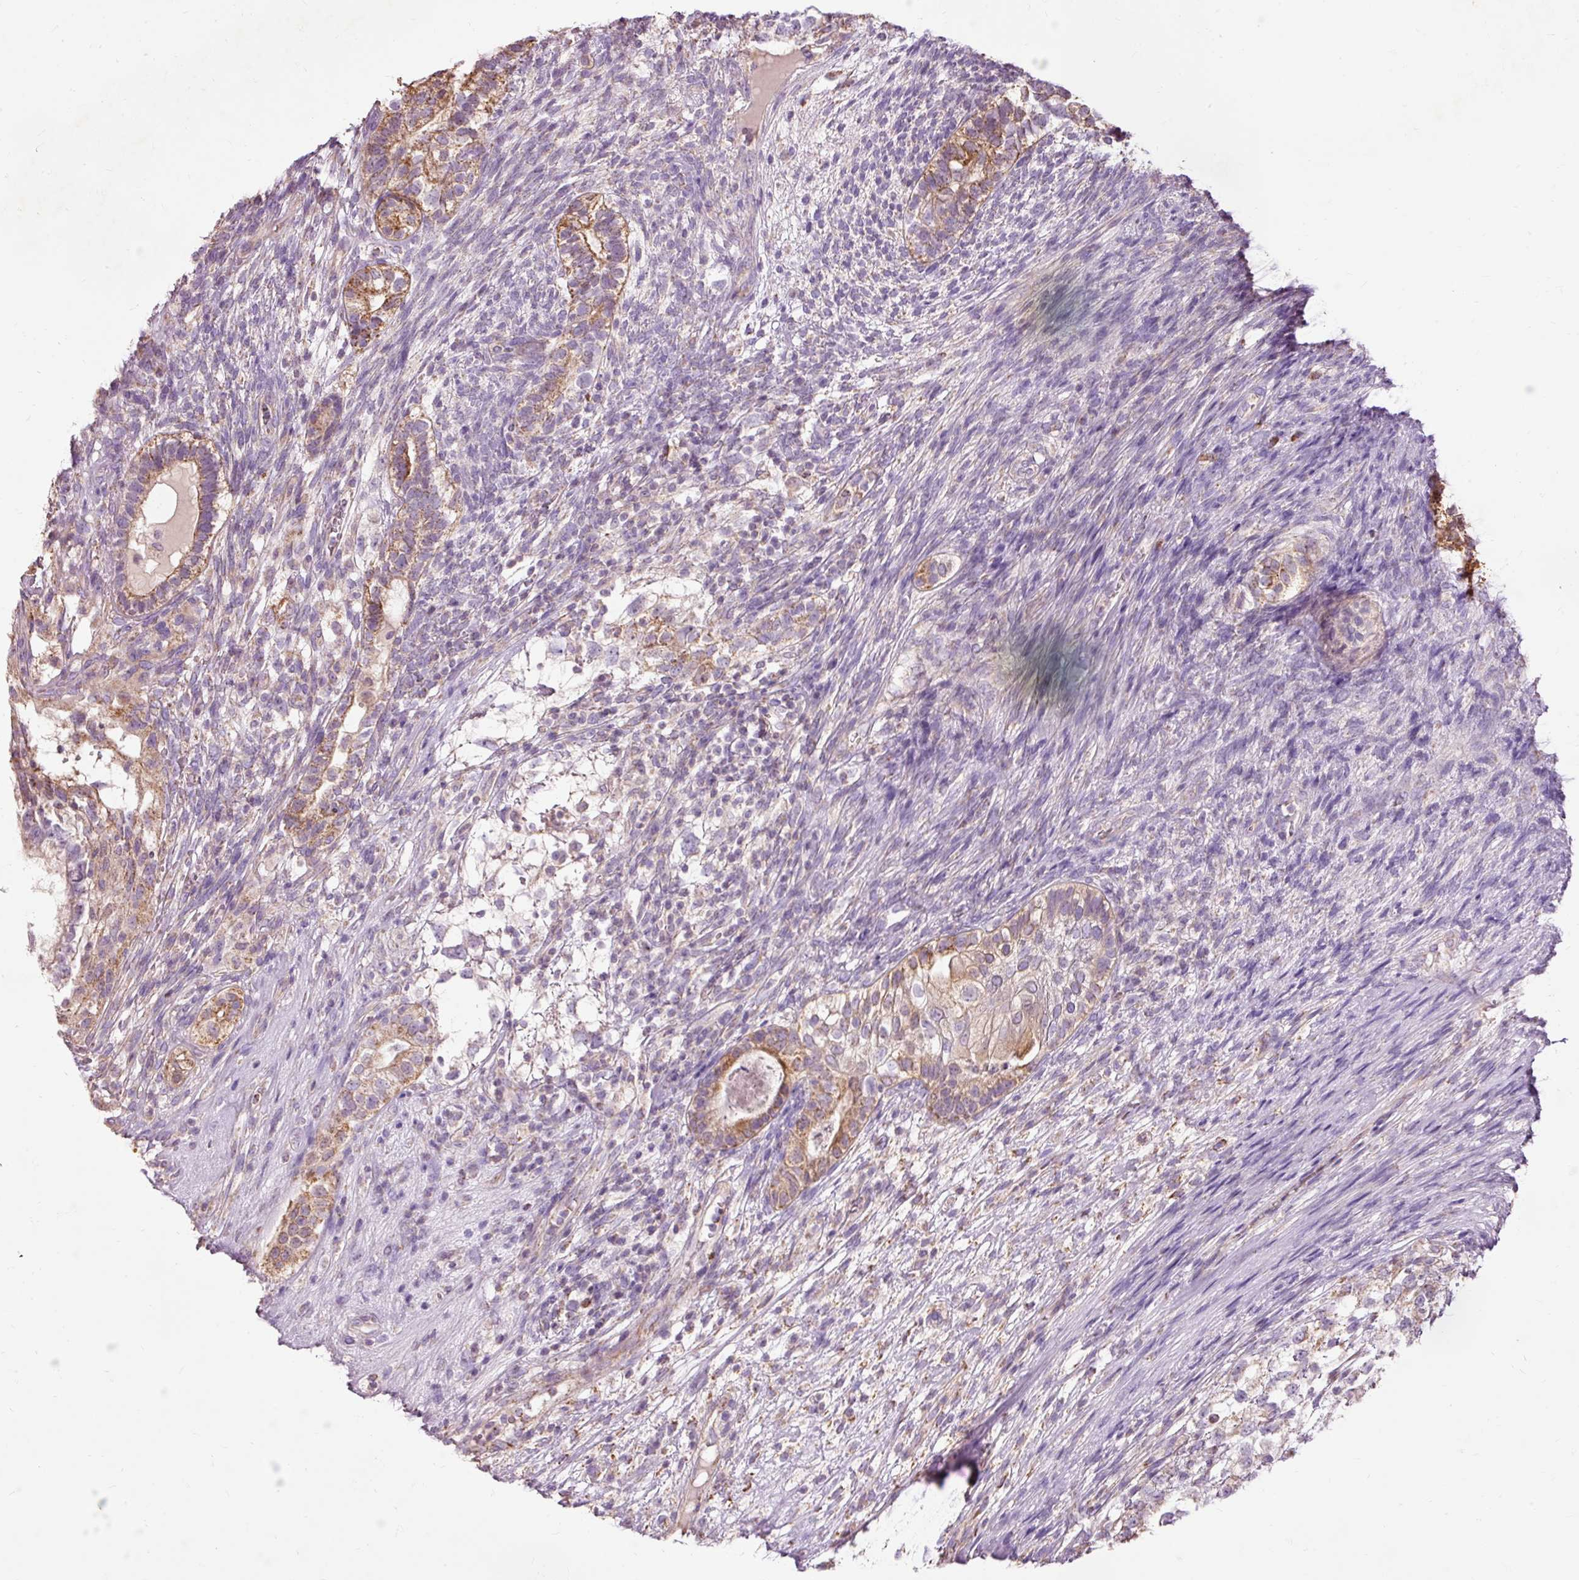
{"staining": {"intensity": "strong", "quantity": "25%-75%", "location": "cytoplasmic/membranous"}, "tissue": "testis cancer", "cell_type": "Tumor cells", "image_type": "cancer", "snomed": [{"axis": "morphology", "description": "Seminoma, NOS"}, {"axis": "morphology", "description": "Carcinoma, Embryonal, NOS"}, {"axis": "topography", "description": "Testis"}], "caption": "This is a photomicrograph of immunohistochemistry (IHC) staining of testis cancer, which shows strong staining in the cytoplasmic/membranous of tumor cells.", "gene": "PRDX5", "patient": {"sex": "male", "age": 41}}